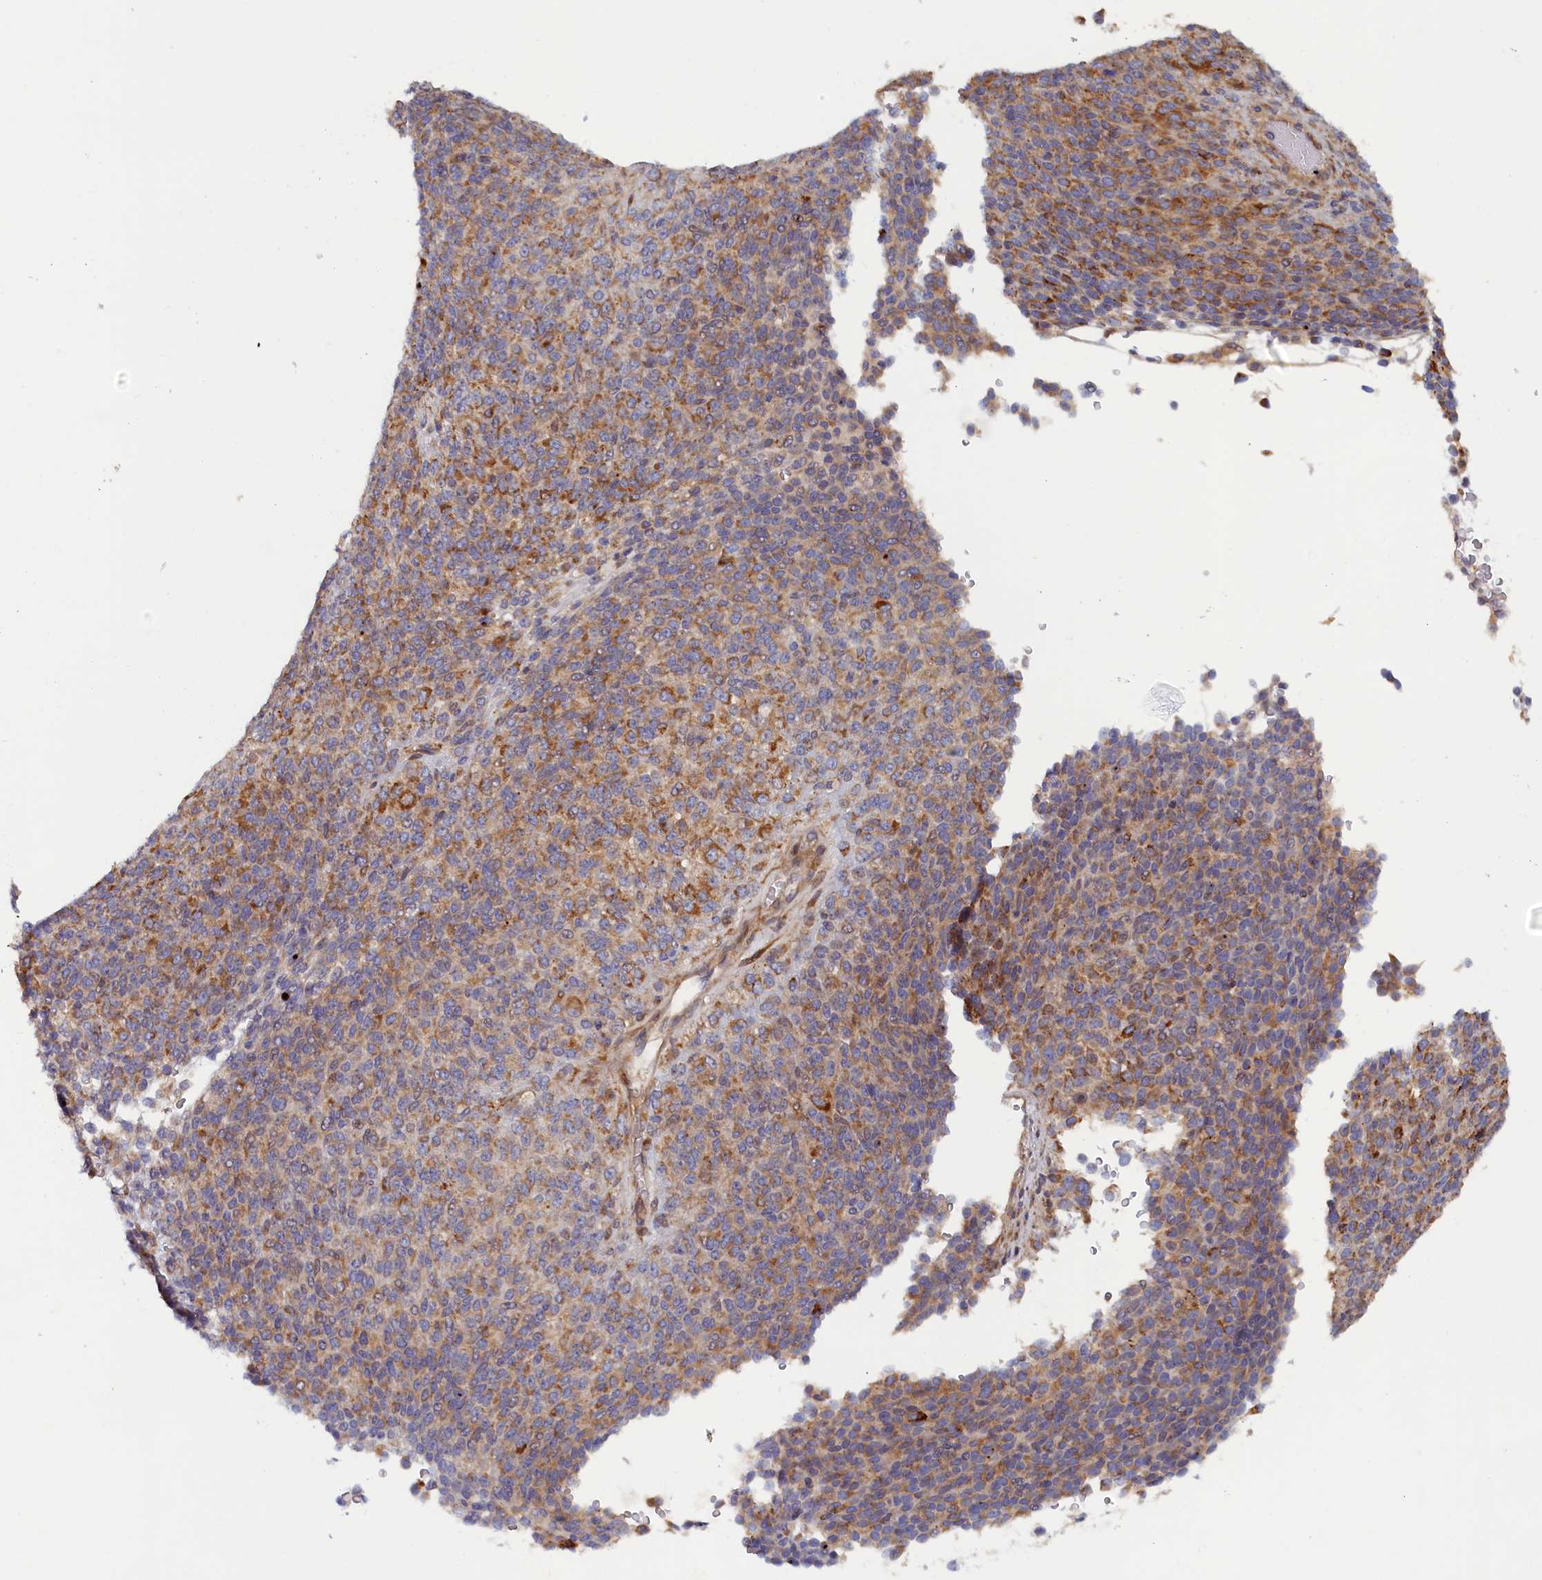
{"staining": {"intensity": "moderate", "quantity": "25%-75%", "location": "cytoplasmic/membranous"}, "tissue": "melanoma", "cell_type": "Tumor cells", "image_type": "cancer", "snomed": [{"axis": "morphology", "description": "Malignant melanoma, Metastatic site"}, {"axis": "topography", "description": "Brain"}], "caption": "IHC of human malignant melanoma (metastatic site) exhibits medium levels of moderate cytoplasmic/membranous expression in approximately 25%-75% of tumor cells.", "gene": "TMEM196", "patient": {"sex": "female", "age": 56}}